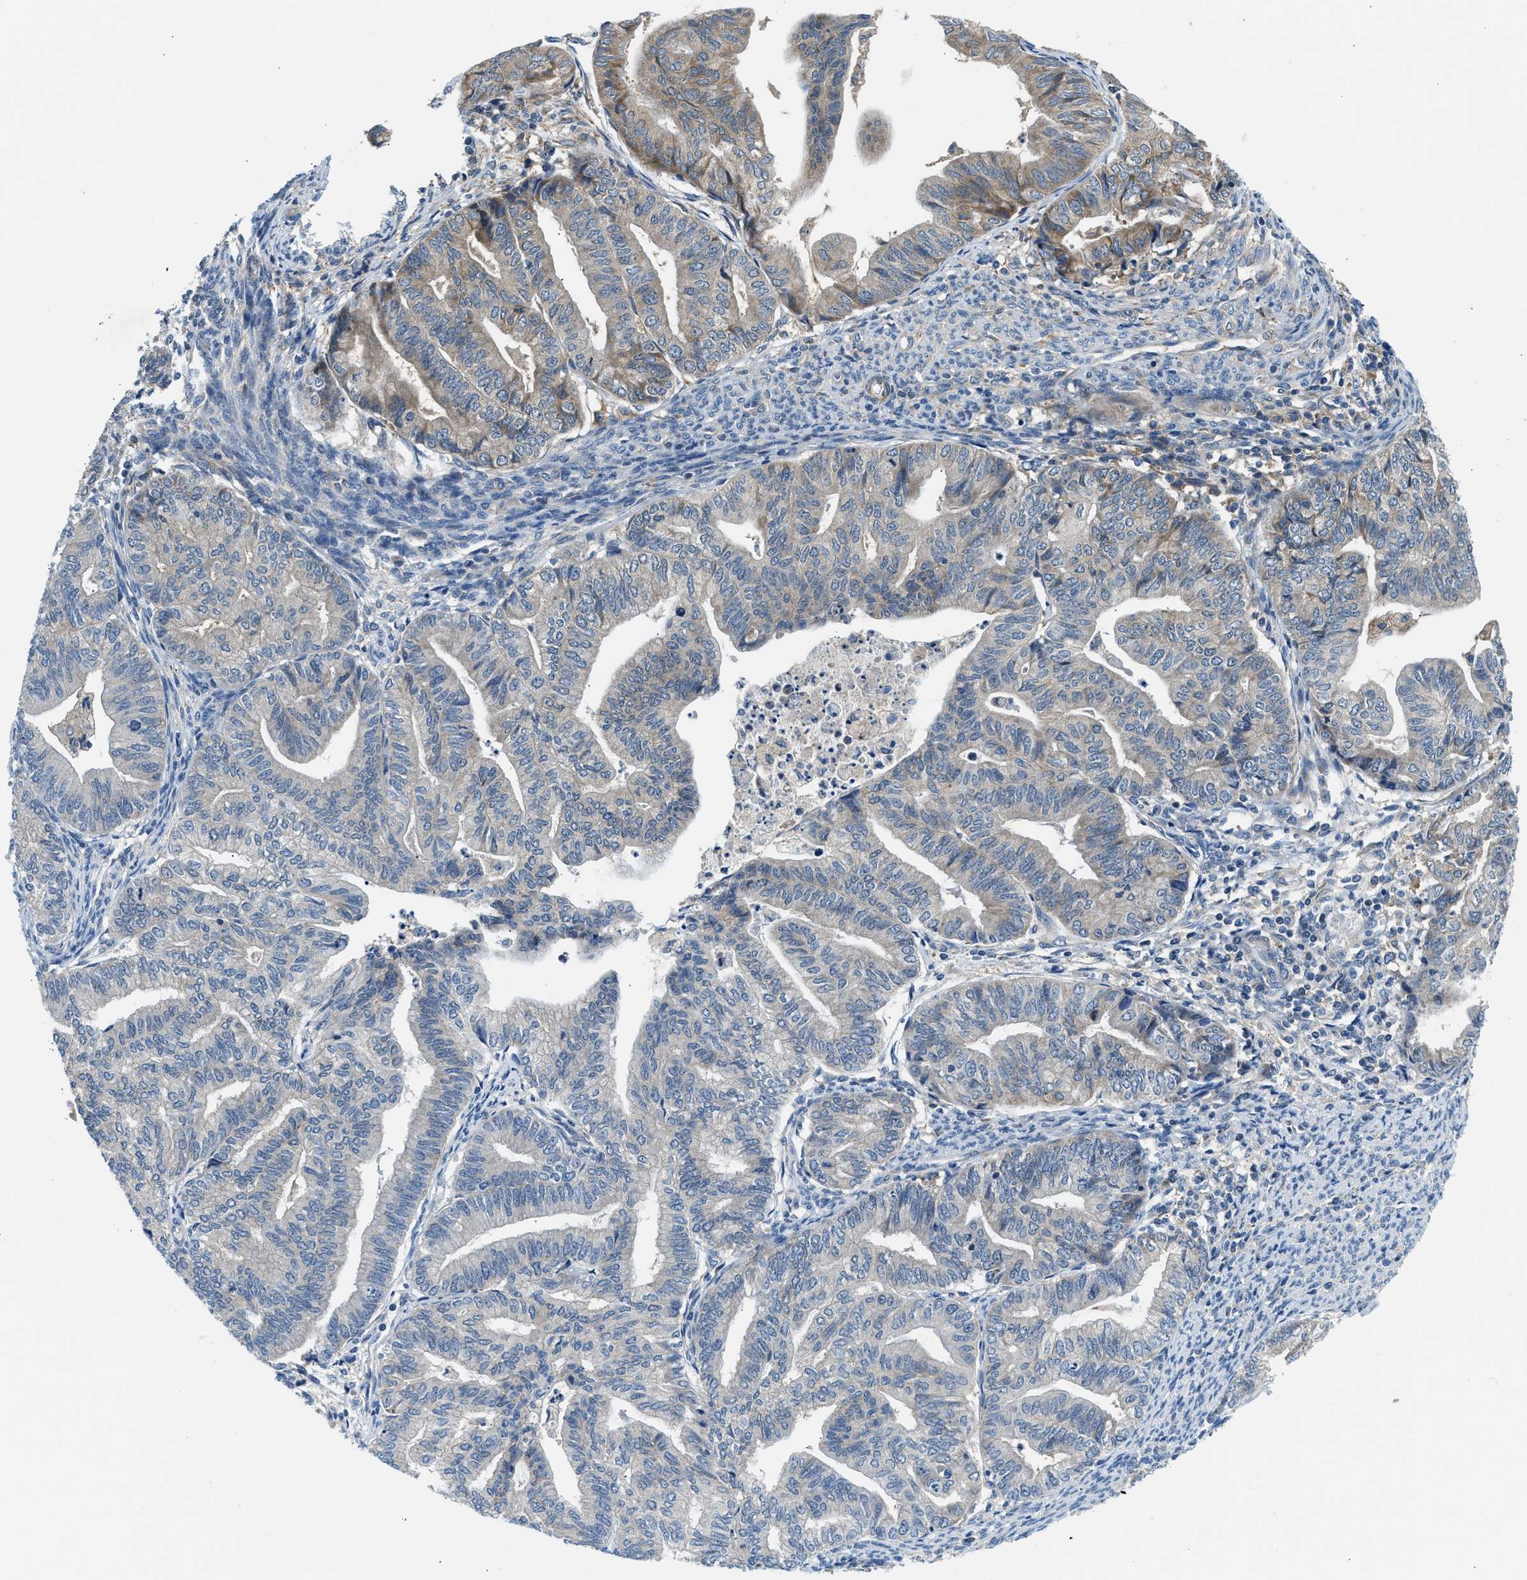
{"staining": {"intensity": "moderate", "quantity": "<25%", "location": "cytoplasmic/membranous"}, "tissue": "endometrial cancer", "cell_type": "Tumor cells", "image_type": "cancer", "snomed": [{"axis": "morphology", "description": "Adenocarcinoma, NOS"}, {"axis": "topography", "description": "Endometrium"}], "caption": "Tumor cells exhibit moderate cytoplasmic/membranous positivity in approximately <25% of cells in endometrial adenocarcinoma.", "gene": "LPIN2", "patient": {"sex": "female", "age": 79}}